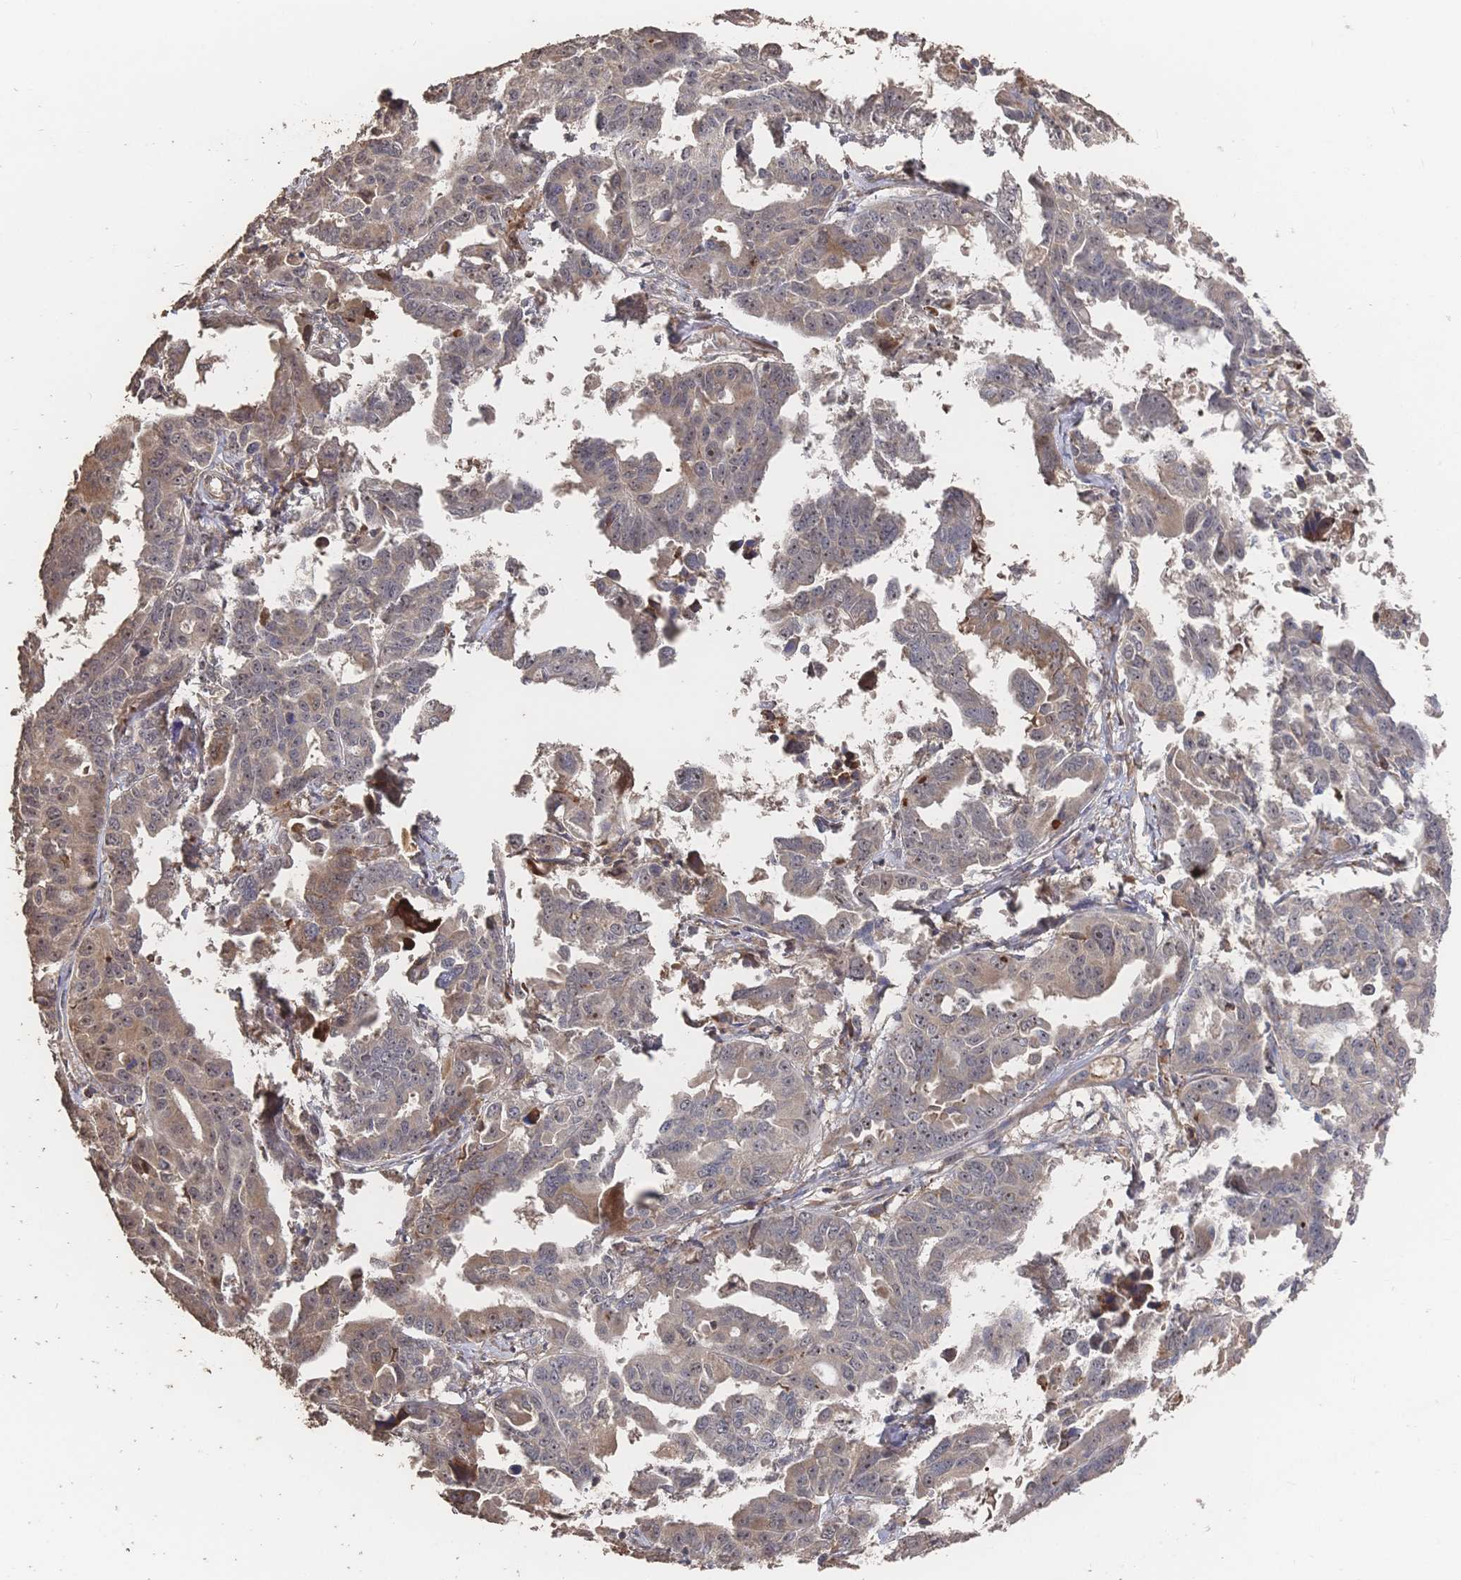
{"staining": {"intensity": "weak", "quantity": "25%-75%", "location": "cytoplasmic/membranous,nuclear"}, "tissue": "ovarian cancer", "cell_type": "Tumor cells", "image_type": "cancer", "snomed": [{"axis": "morphology", "description": "Adenocarcinoma, NOS"}, {"axis": "morphology", "description": "Carcinoma, endometroid"}, {"axis": "topography", "description": "Ovary"}], "caption": "Immunohistochemistry (DAB) staining of human ovarian cancer demonstrates weak cytoplasmic/membranous and nuclear protein positivity in approximately 25%-75% of tumor cells.", "gene": "DNAJA4", "patient": {"sex": "female", "age": 72}}